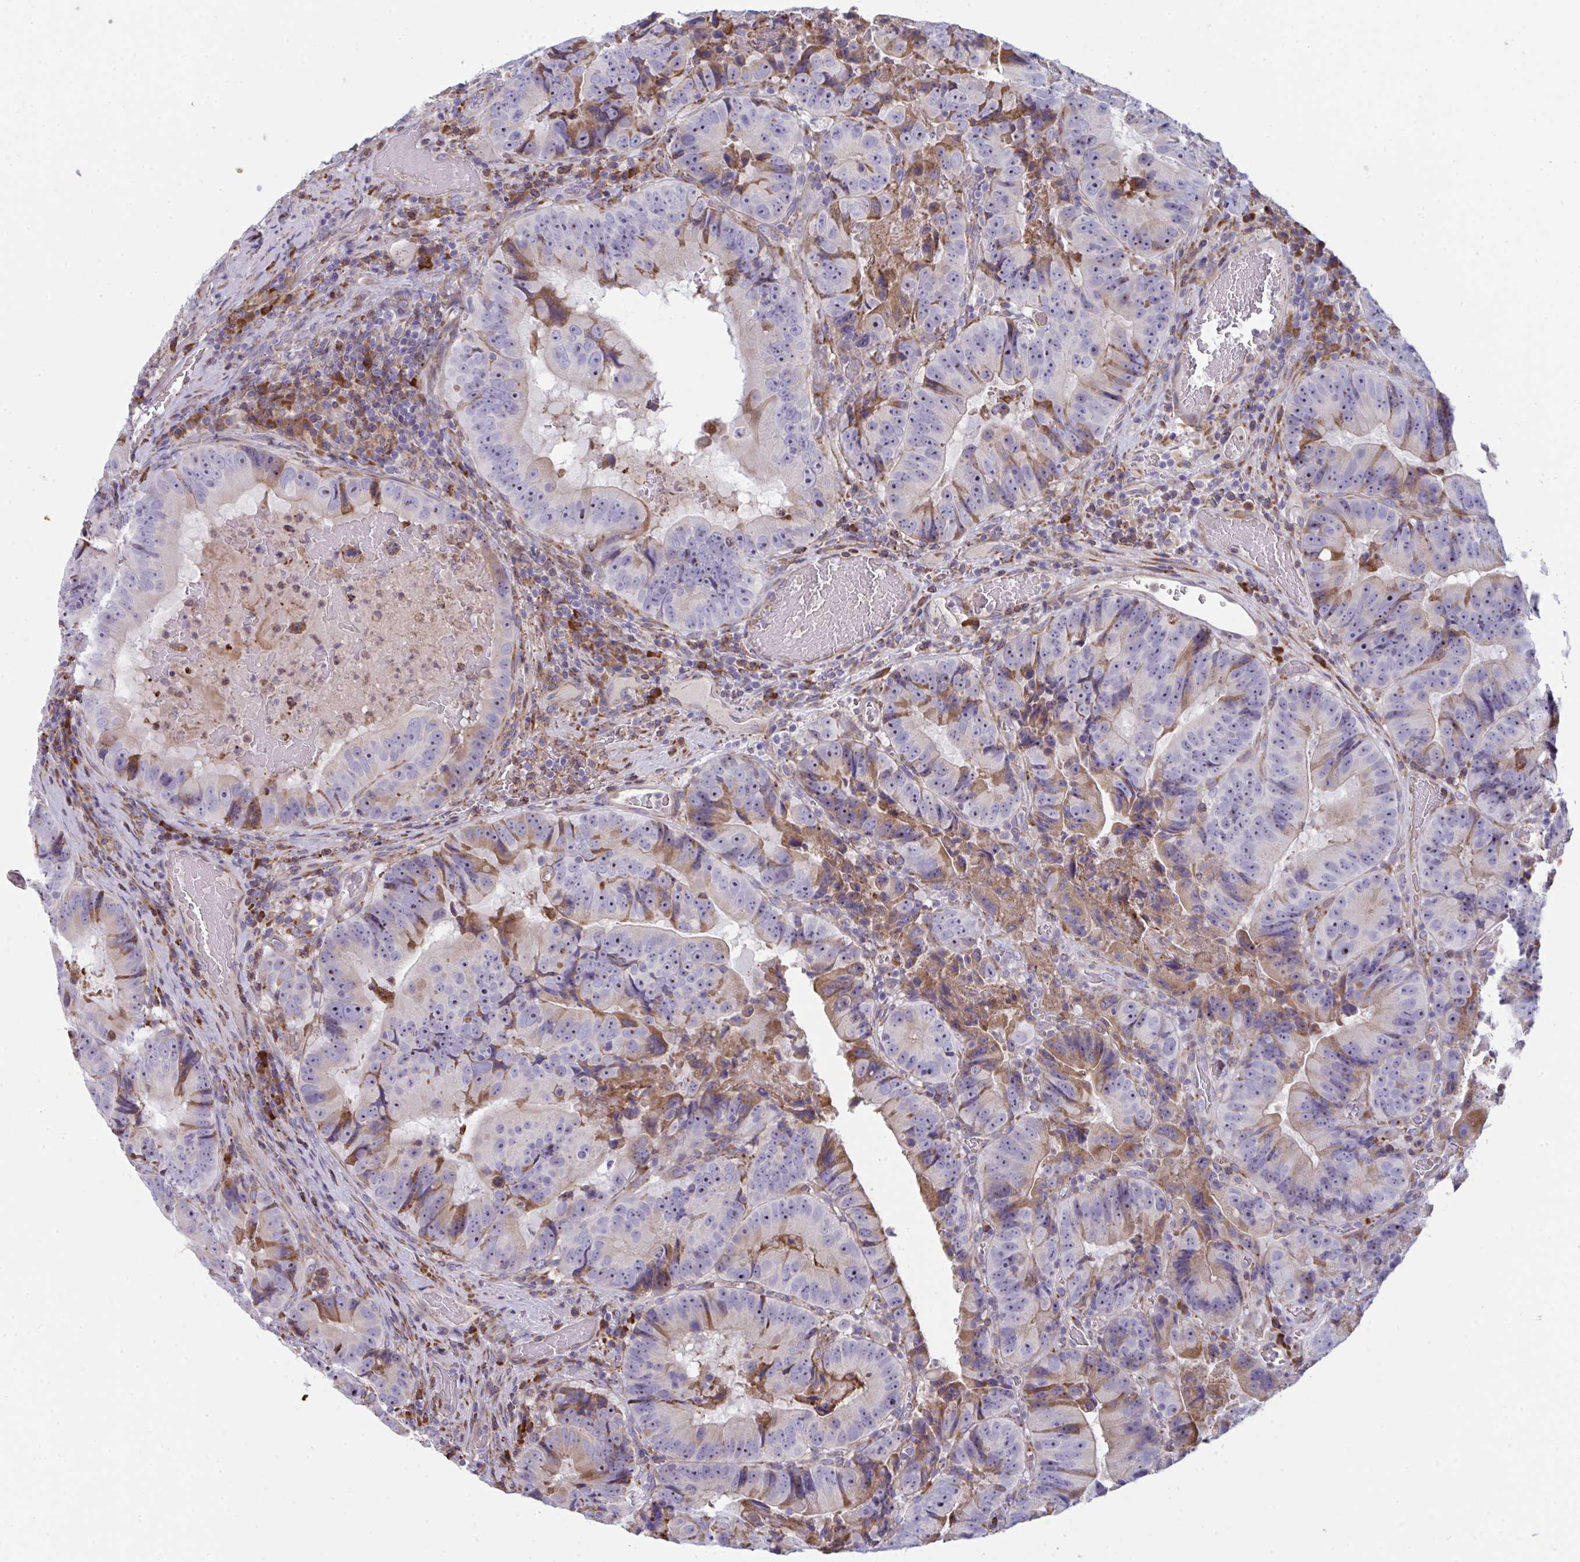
{"staining": {"intensity": "weak", "quantity": "<25%", "location": "cytoplasmic/membranous"}, "tissue": "colorectal cancer", "cell_type": "Tumor cells", "image_type": "cancer", "snomed": [{"axis": "morphology", "description": "Adenocarcinoma, NOS"}, {"axis": "topography", "description": "Colon"}], "caption": "Tumor cells show no significant positivity in colorectal adenocarcinoma.", "gene": "MYMK", "patient": {"sex": "female", "age": 86}}